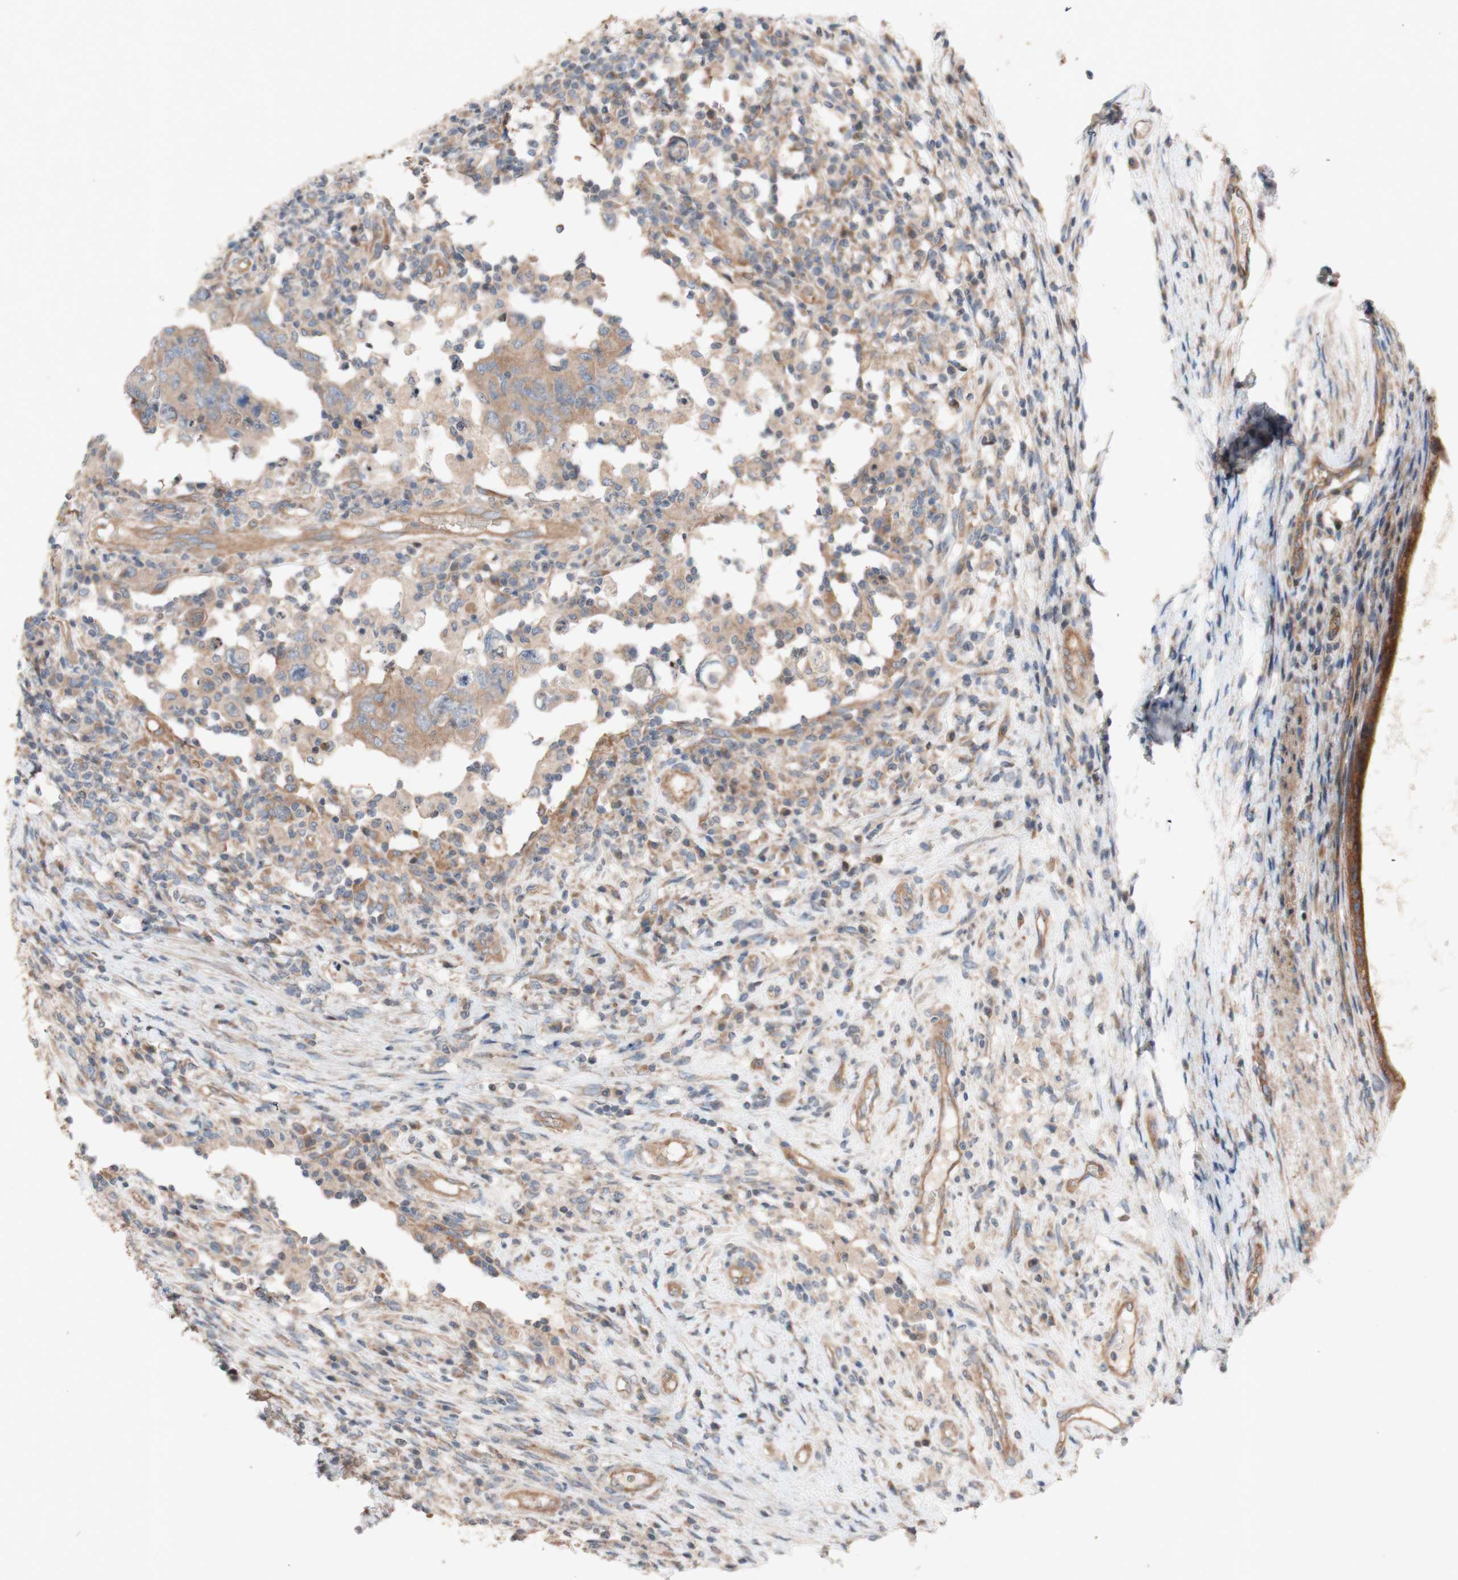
{"staining": {"intensity": "moderate", "quantity": ">75%", "location": "cytoplasmic/membranous"}, "tissue": "testis cancer", "cell_type": "Tumor cells", "image_type": "cancer", "snomed": [{"axis": "morphology", "description": "Carcinoma, Embryonal, NOS"}, {"axis": "topography", "description": "Testis"}], "caption": "Immunohistochemistry of human testis embryonal carcinoma displays medium levels of moderate cytoplasmic/membranous positivity in approximately >75% of tumor cells.", "gene": "TST", "patient": {"sex": "male", "age": 26}}